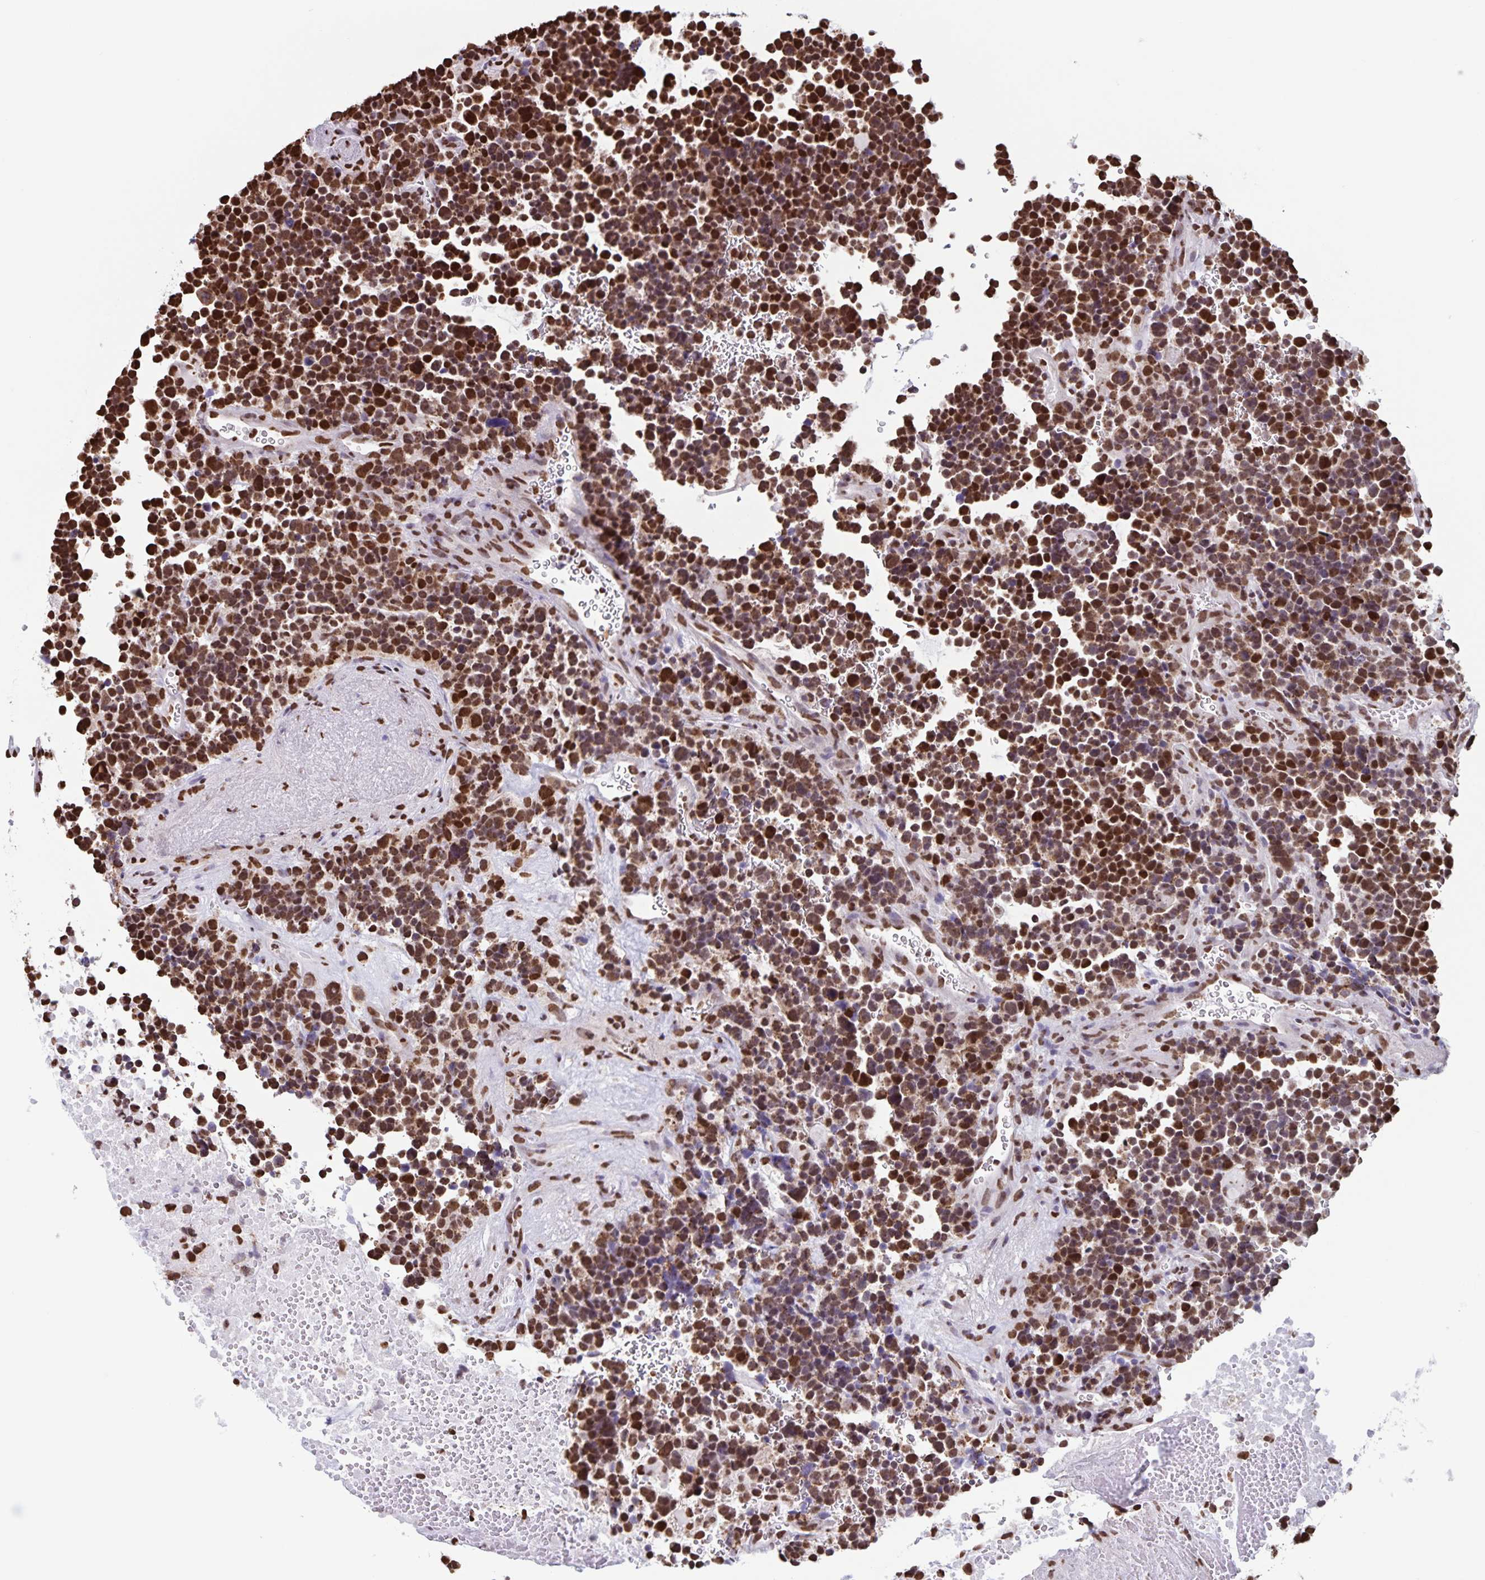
{"staining": {"intensity": "strong", "quantity": ">75%", "location": "nuclear"}, "tissue": "glioma", "cell_type": "Tumor cells", "image_type": "cancer", "snomed": [{"axis": "morphology", "description": "Glioma, malignant, High grade"}, {"axis": "topography", "description": "Brain"}], "caption": "IHC micrograph of neoplastic tissue: high-grade glioma (malignant) stained using IHC shows high levels of strong protein expression localized specifically in the nuclear of tumor cells, appearing as a nuclear brown color.", "gene": "DUT", "patient": {"sex": "male", "age": 33}}